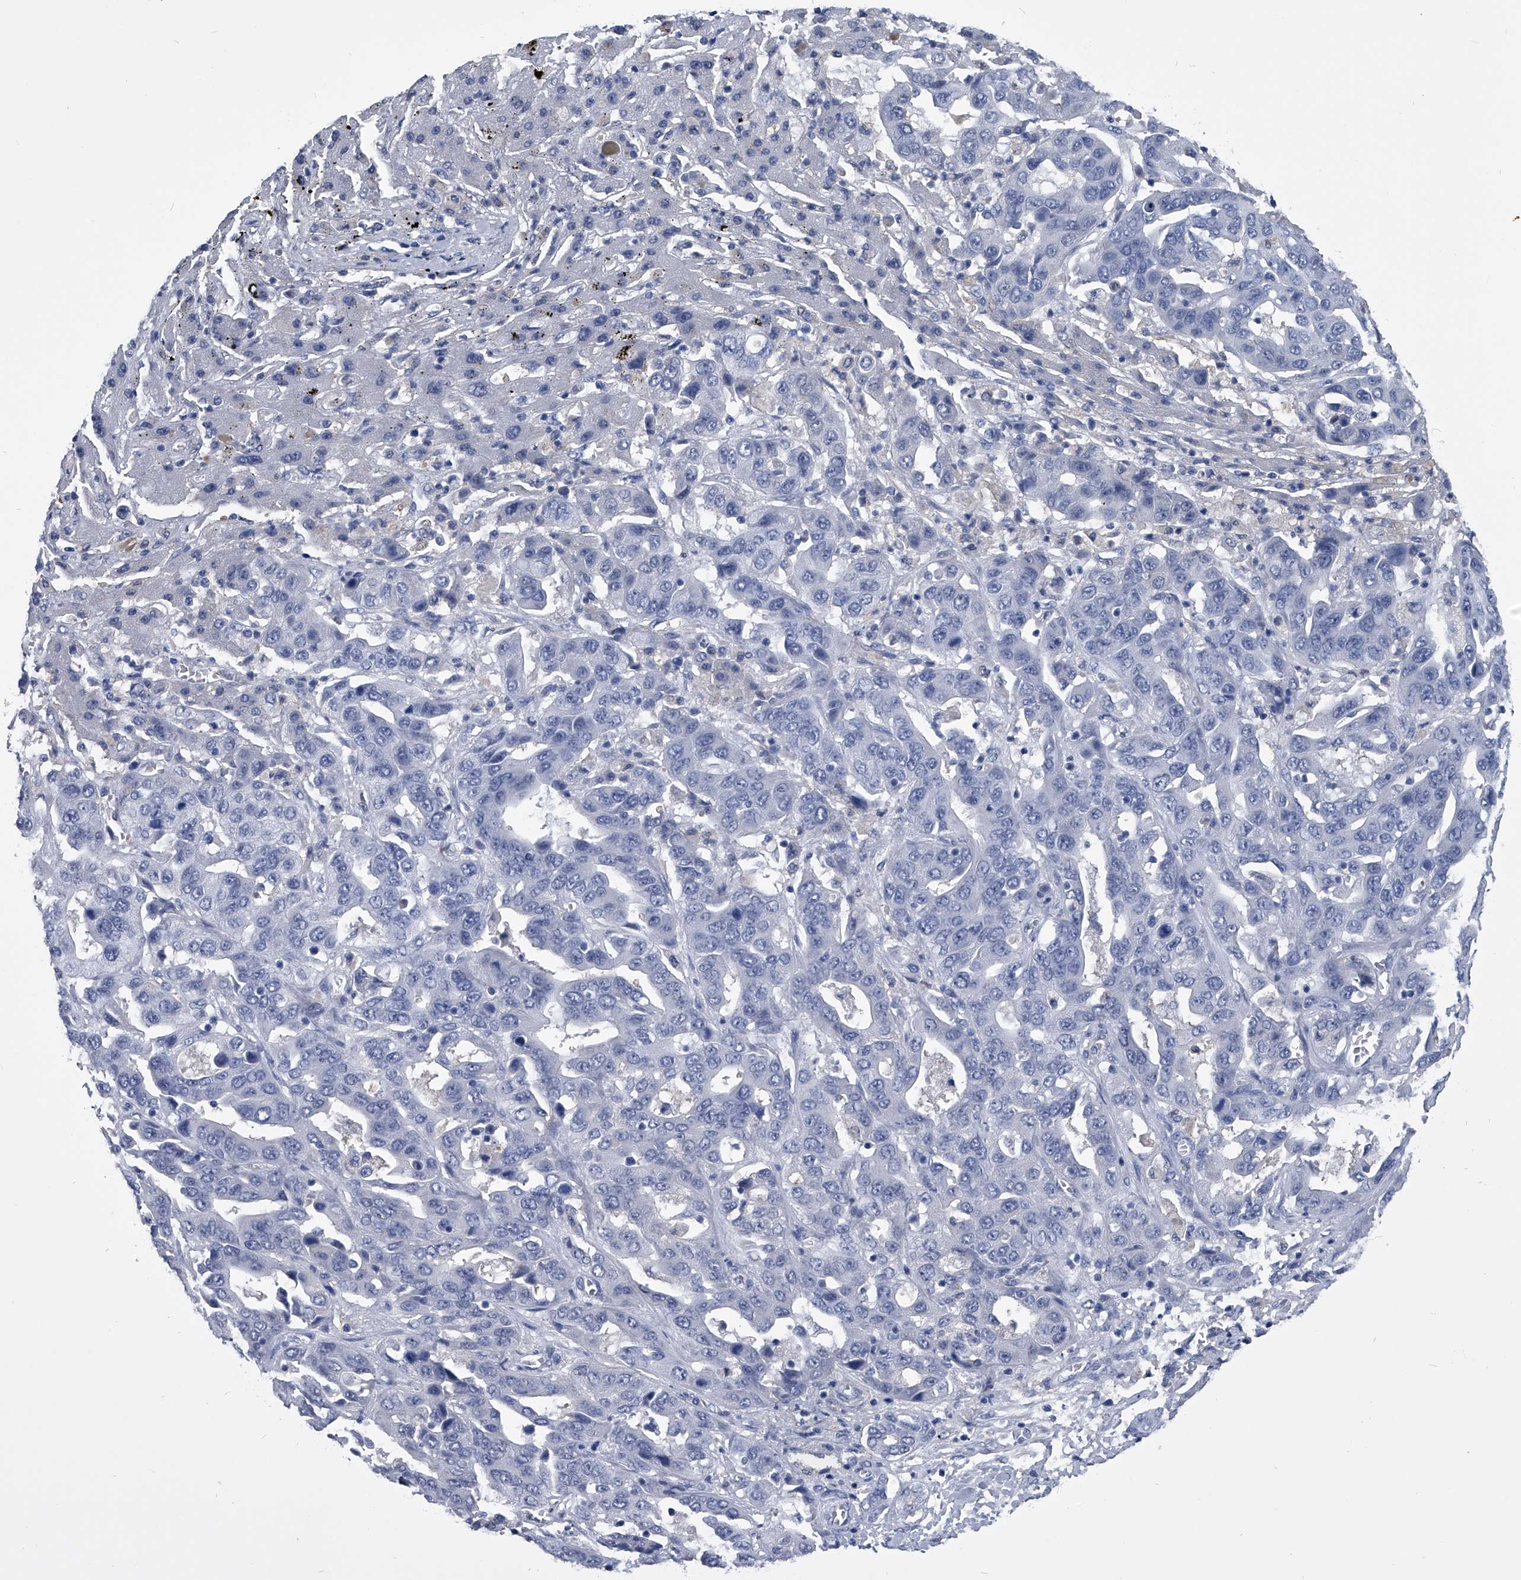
{"staining": {"intensity": "negative", "quantity": "none", "location": "none"}, "tissue": "liver cancer", "cell_type": "Tumor cells", "image_type": "cancer", "snomed": [{"axis": "morphology", "description": "Cholangiocarcinoma"}, {"axis": "topography", "description": "Liver"}], "caption": "Tumor cells are negative for brown protein staining in cholangiocarcinoma (liver).", "gene": "PDXK", "patient": {"sex": "female", "age": 52}}